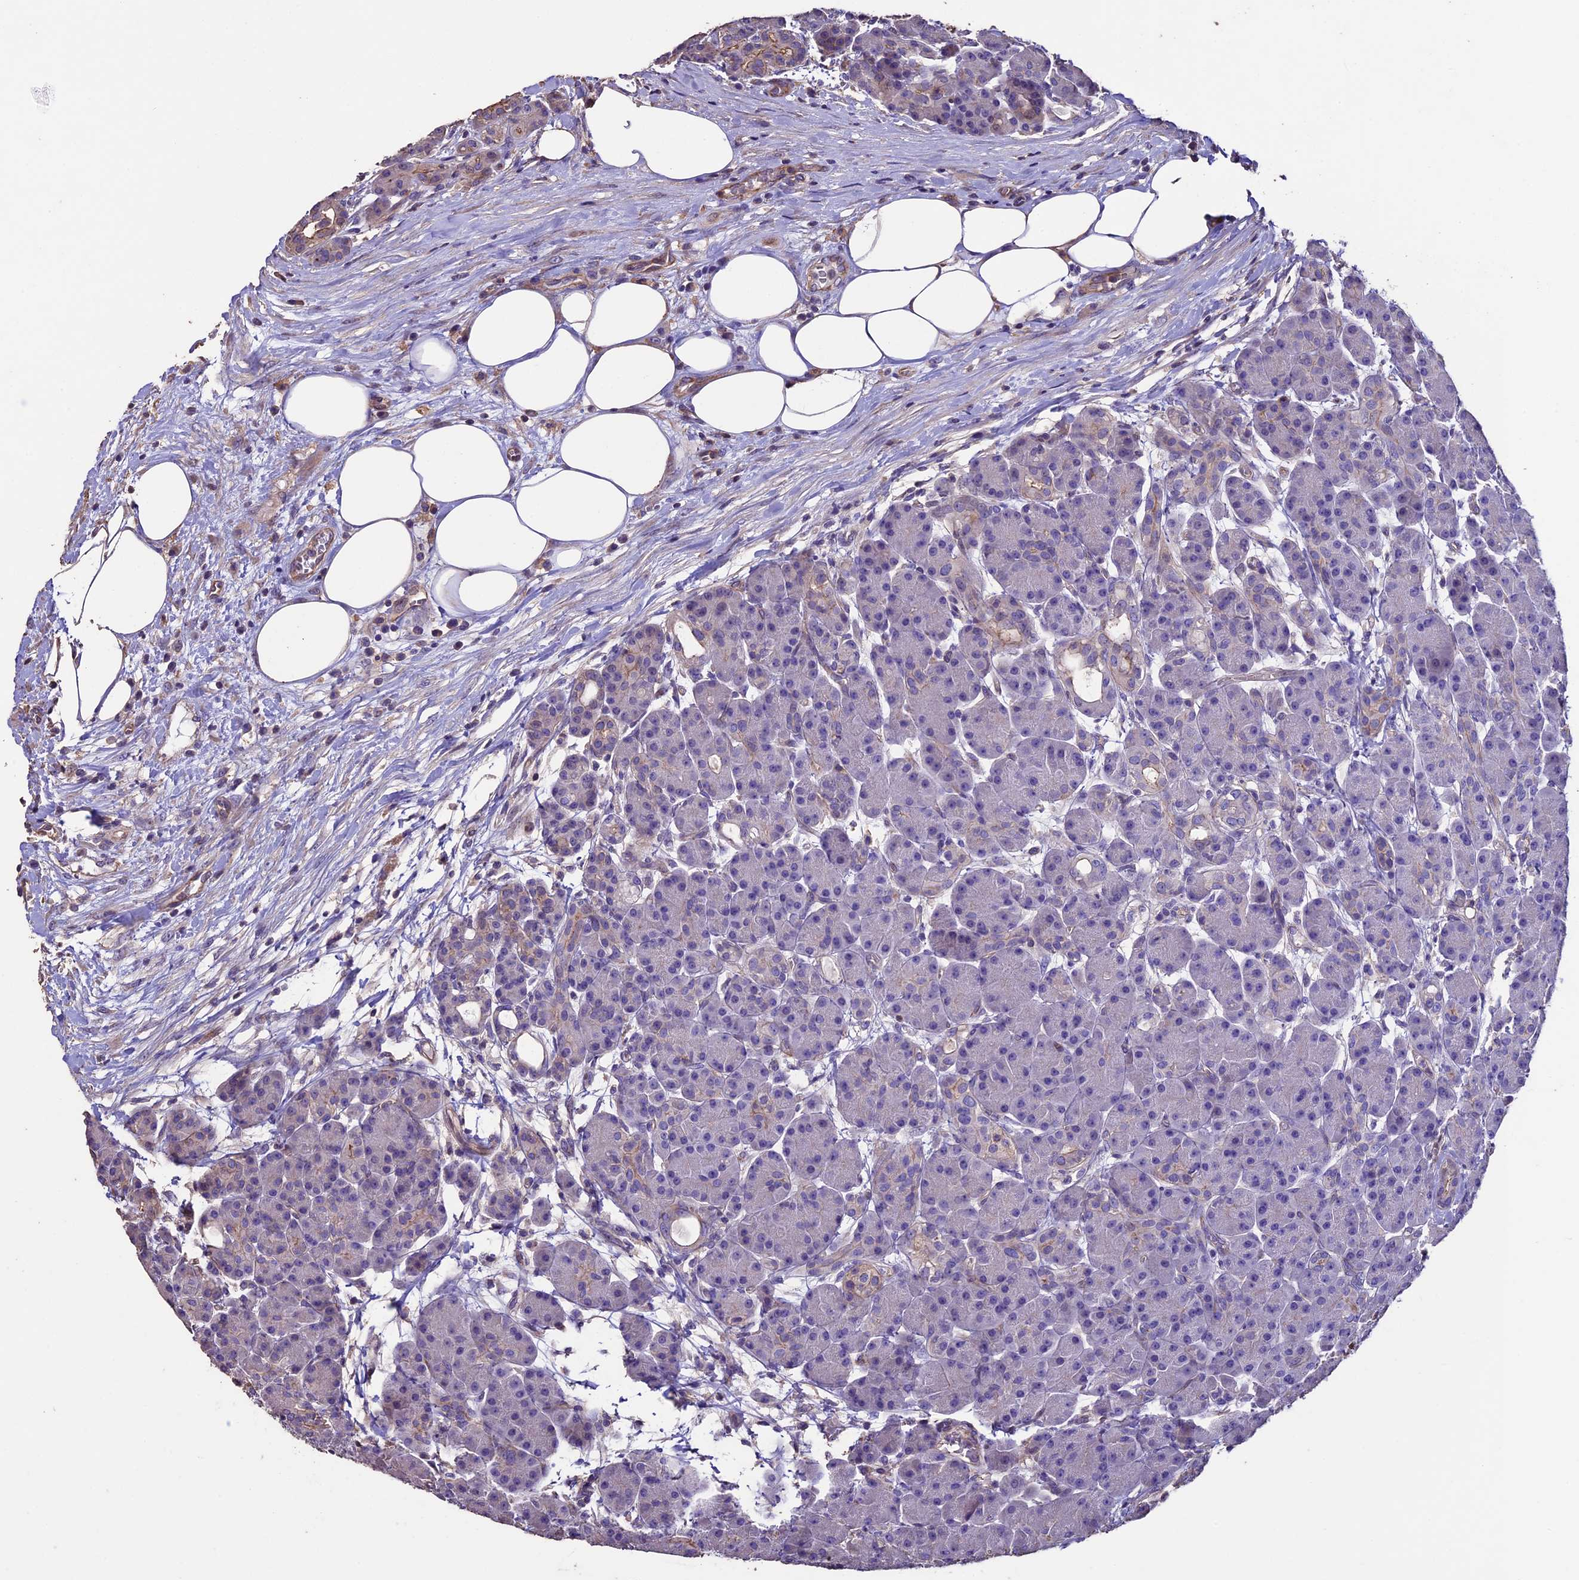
{"staining": {"intensity": "moderate", "quantity": "<25%", "location": "cytoplasmic/membranous"}, "tissue": "pancreas", "cell_type": "Exocrine glandular cells", "image_type": "normal", "snomed": [{"axis": "morphology", "description": "Normal tissue, NOS"}, {"axis": "topography", "description": "Pancreas"}], "caption": "Immunohistochemical staining of unremarkable human pancreas reveals low levels of moderate cytoplasmic/membranous staining in about <25% of exocrine glandular cells. (DAB (3,3'-diaminobenzidine) IHC with brightfield microscopy, high magnification).", "gene": "USB1", "patient": {"sex": "male", "age": 63}}